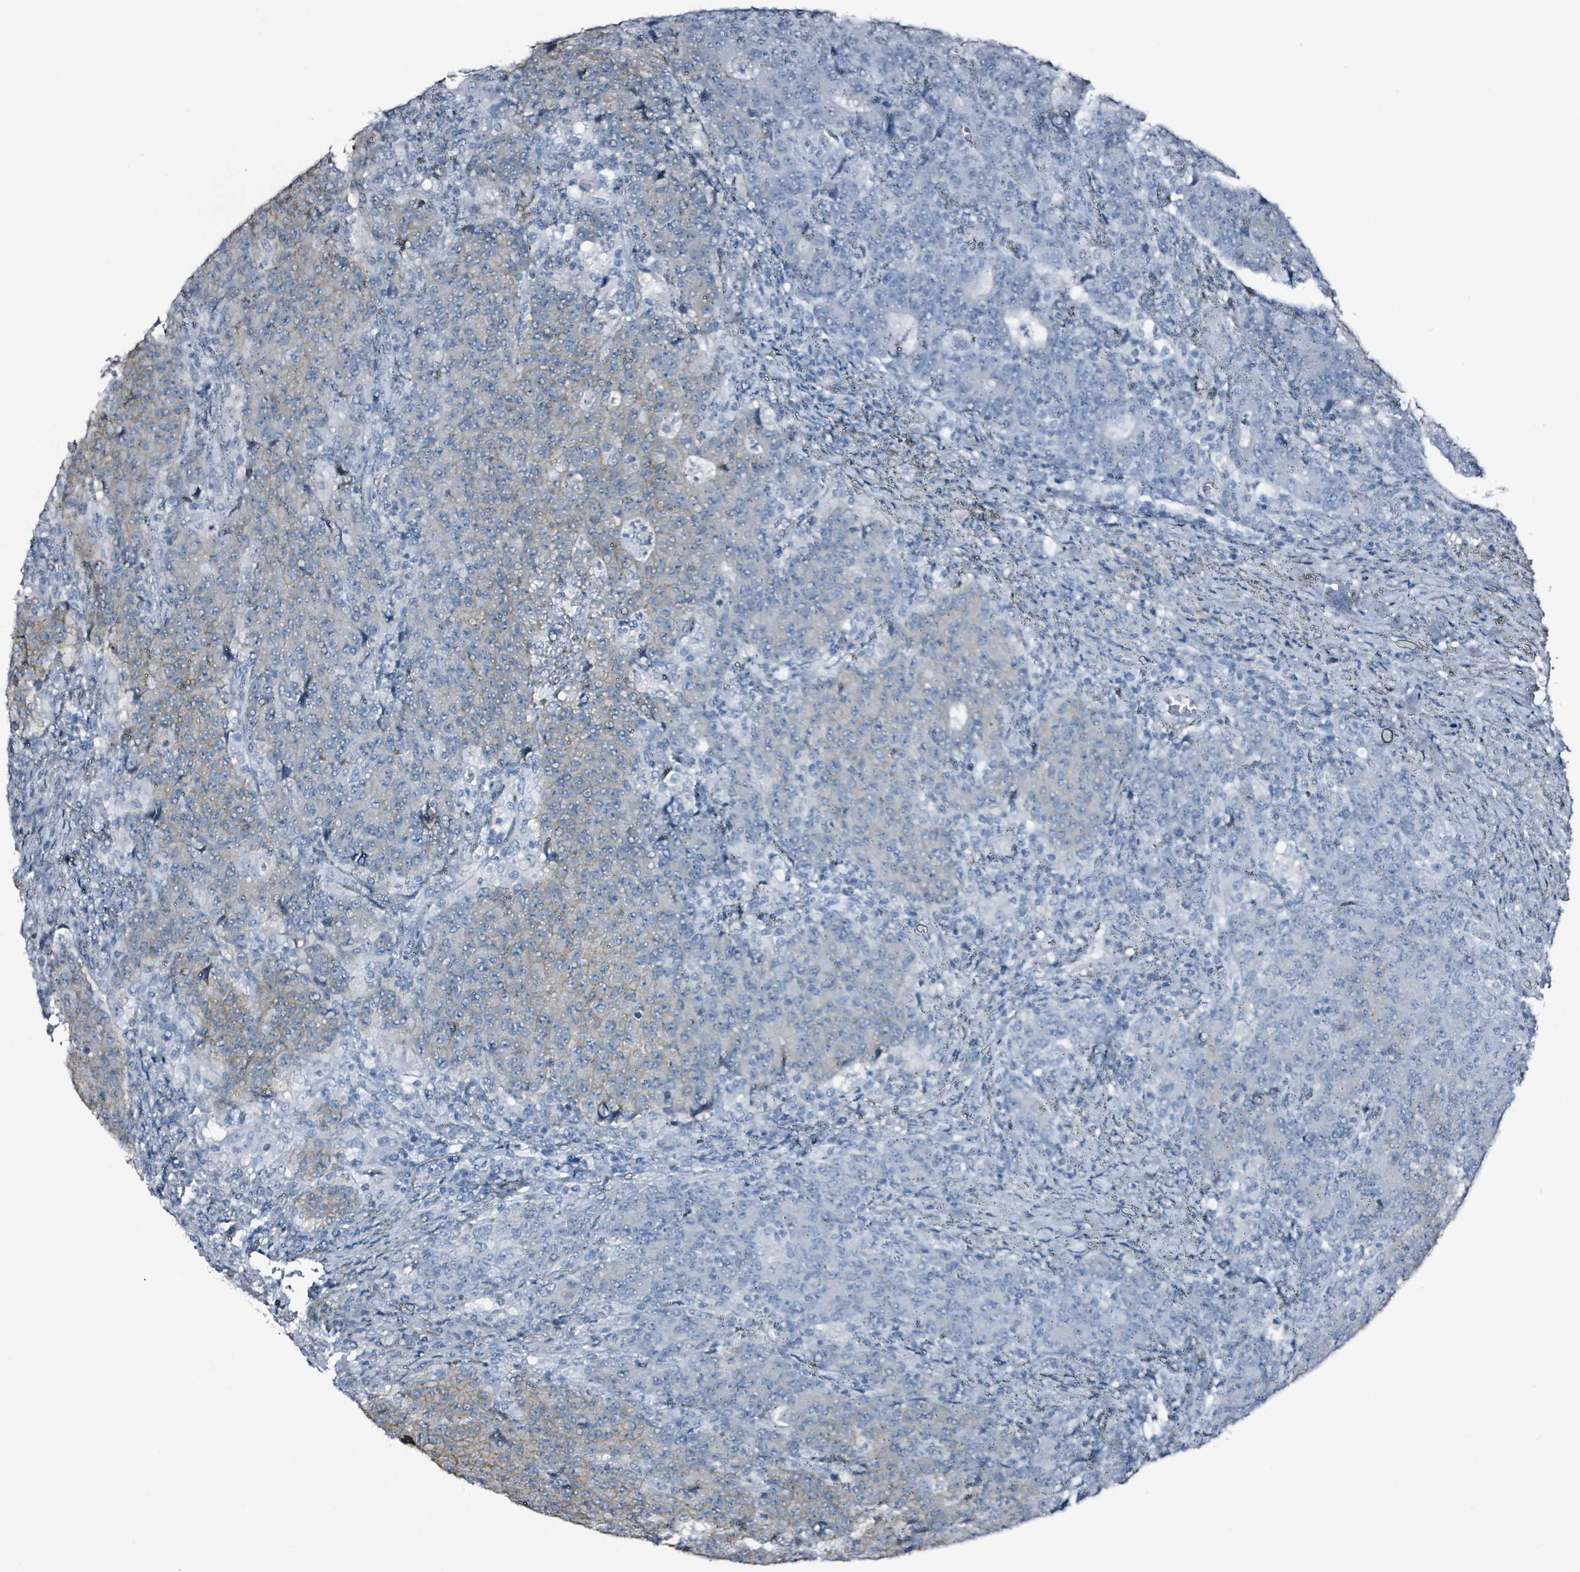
{"staining": {"intensity": "weak", "quantity": "<25%", "location": "cytoplasmic/membranous"}, "tissue": "colorectal cancer", "cell_type": "Tumor cells", "image_type": "cancer", "snomed": [{"axis": "morphology", "description": "Adenocarcinoma, NOS"}, {"axis": "topography", "description": "Colon"}], "caption": "A micrograph of human colorectal cancer is negative for staining in tumor cells.", "gene": "CA9", "patient": {"sex": "female", "age": 75}}